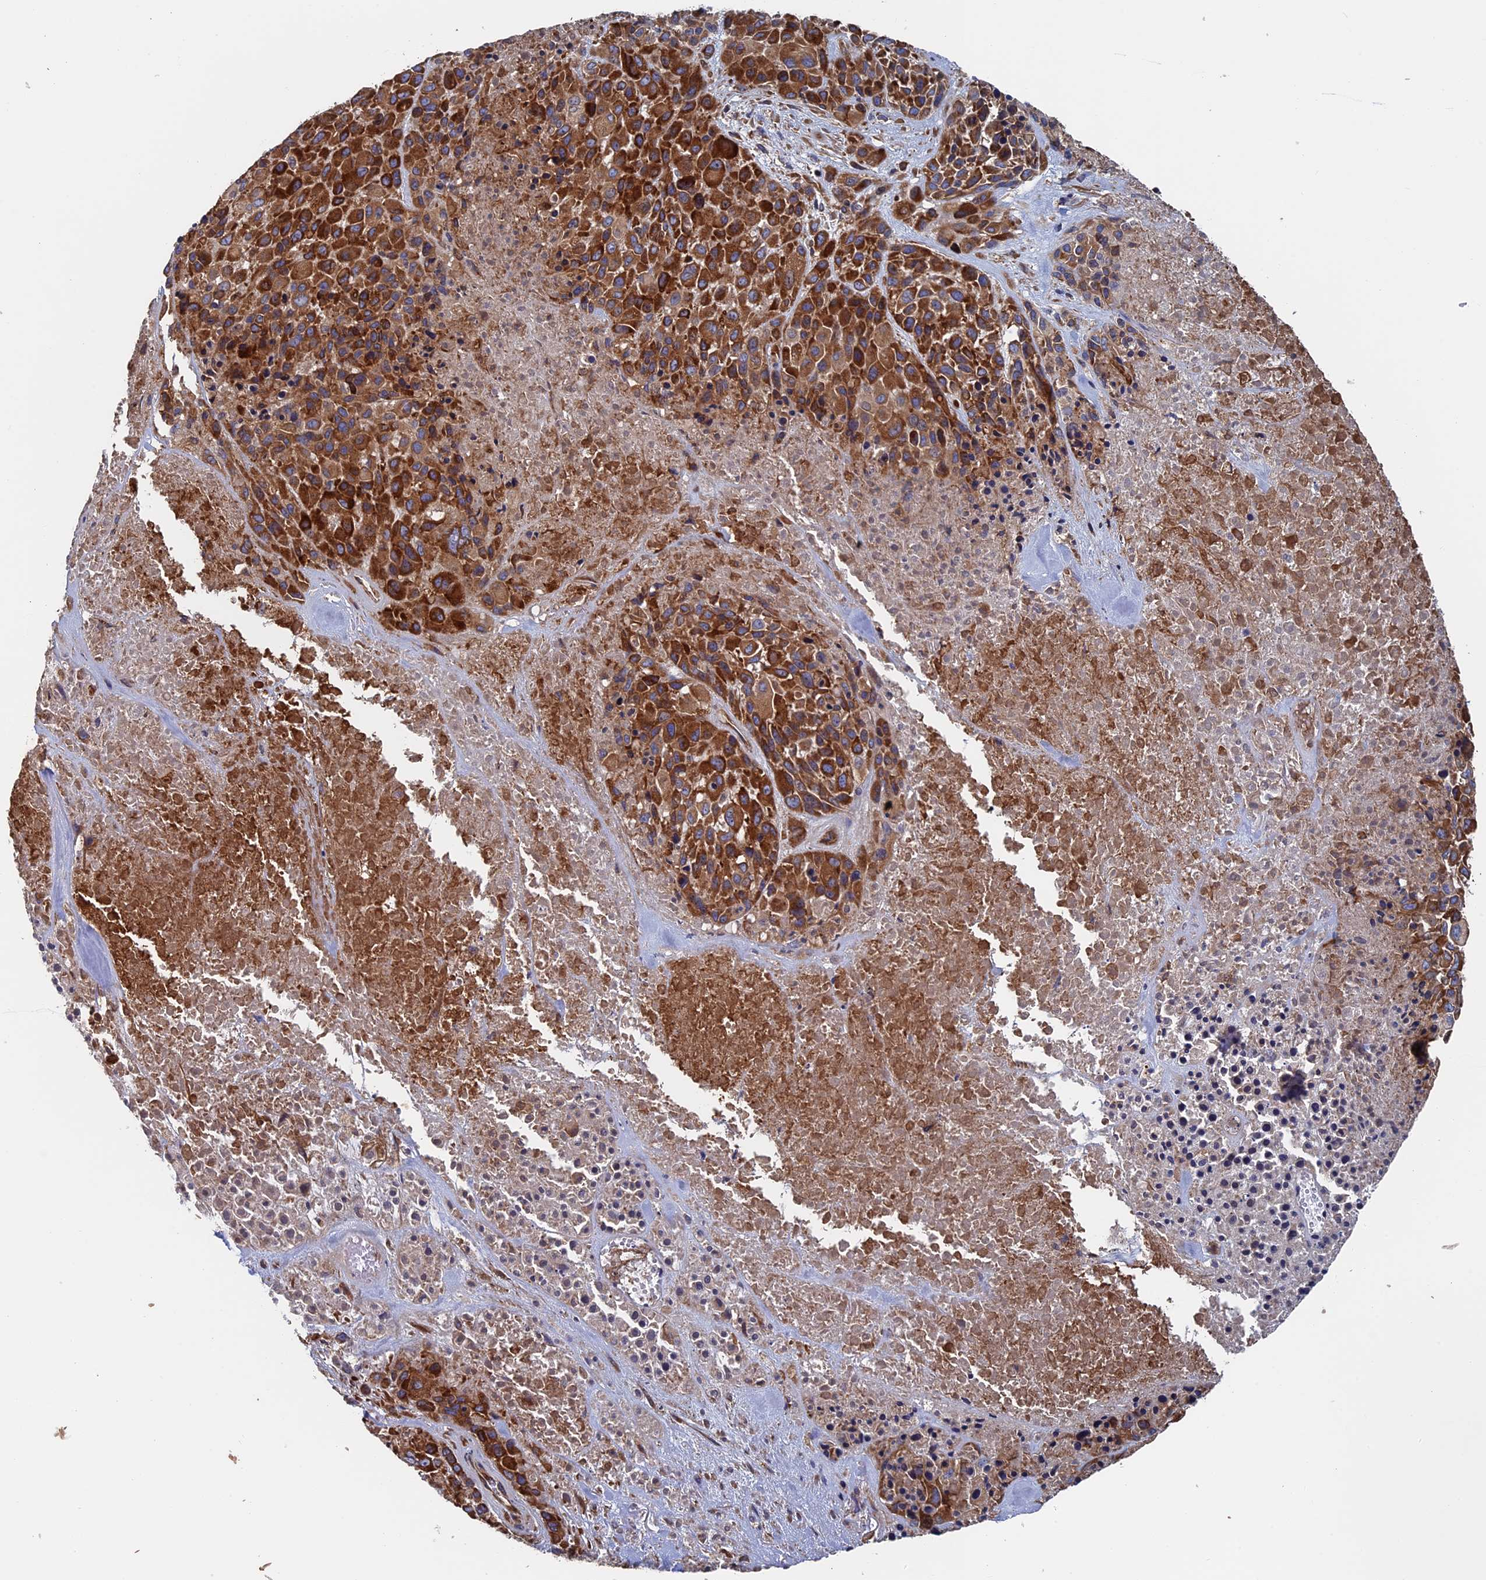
{"staining": {"intensity": "strong", "quantity": ">75%", "location": "cytoplasmic/membranous"}, "tissue": "melanoma", "cell_type": "Tumor cells", "image_type": "cancer", "snomed": [{"axis": "morphology", "description": "Malignant melanoma, Metastatic site"}, {"axis": "topography", "description": "Skin"}], "caption": "Immunohistochemistry photomicrograph of neoplastic tissue: melanoma stained using IHC demonstrates high levels of strong protein expression localized specifically in the cytoplasmic/membranous of tumor cells, appearing as a cytoplasmic/membranous brown color.", "gene": "DNAJC3", "patient": {"sex": "female", "age": 81}}